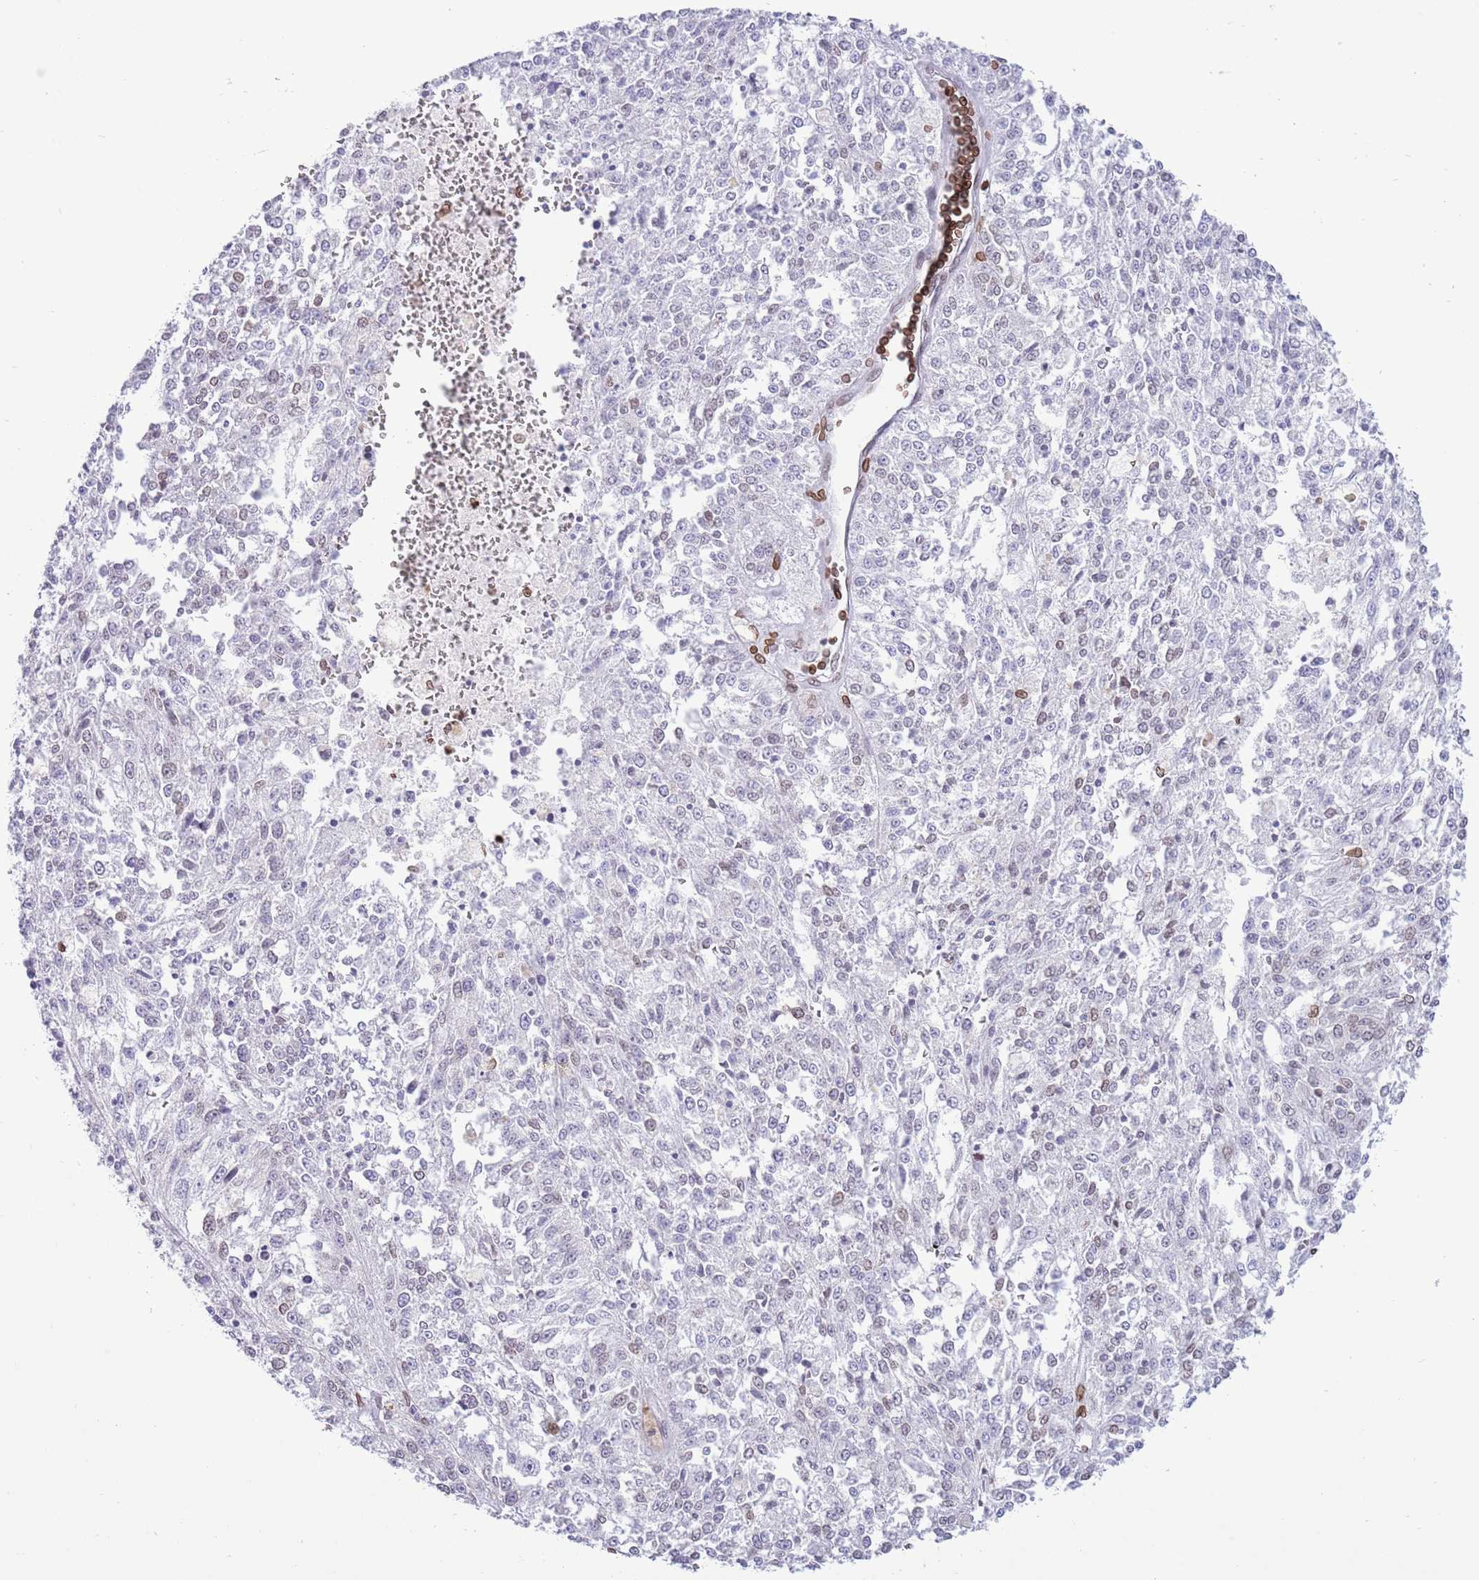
{"staining": {"intensity": "negative", "quantity": "none", "location": "none"}, "tissue": "melanoma", "cell_type": "Tumor cells", "image_type": "cancer", "snomed": [{"axis": "morphology", "description": "Malignant melanoma, NOS"}, {"axis": "topography", "description": "Skin"}], "caption": "Tumor cells are negative for protein expression in human malignant melanoma.", "gene": "LBR", "patient": {"sex": "female", "age": 64}}